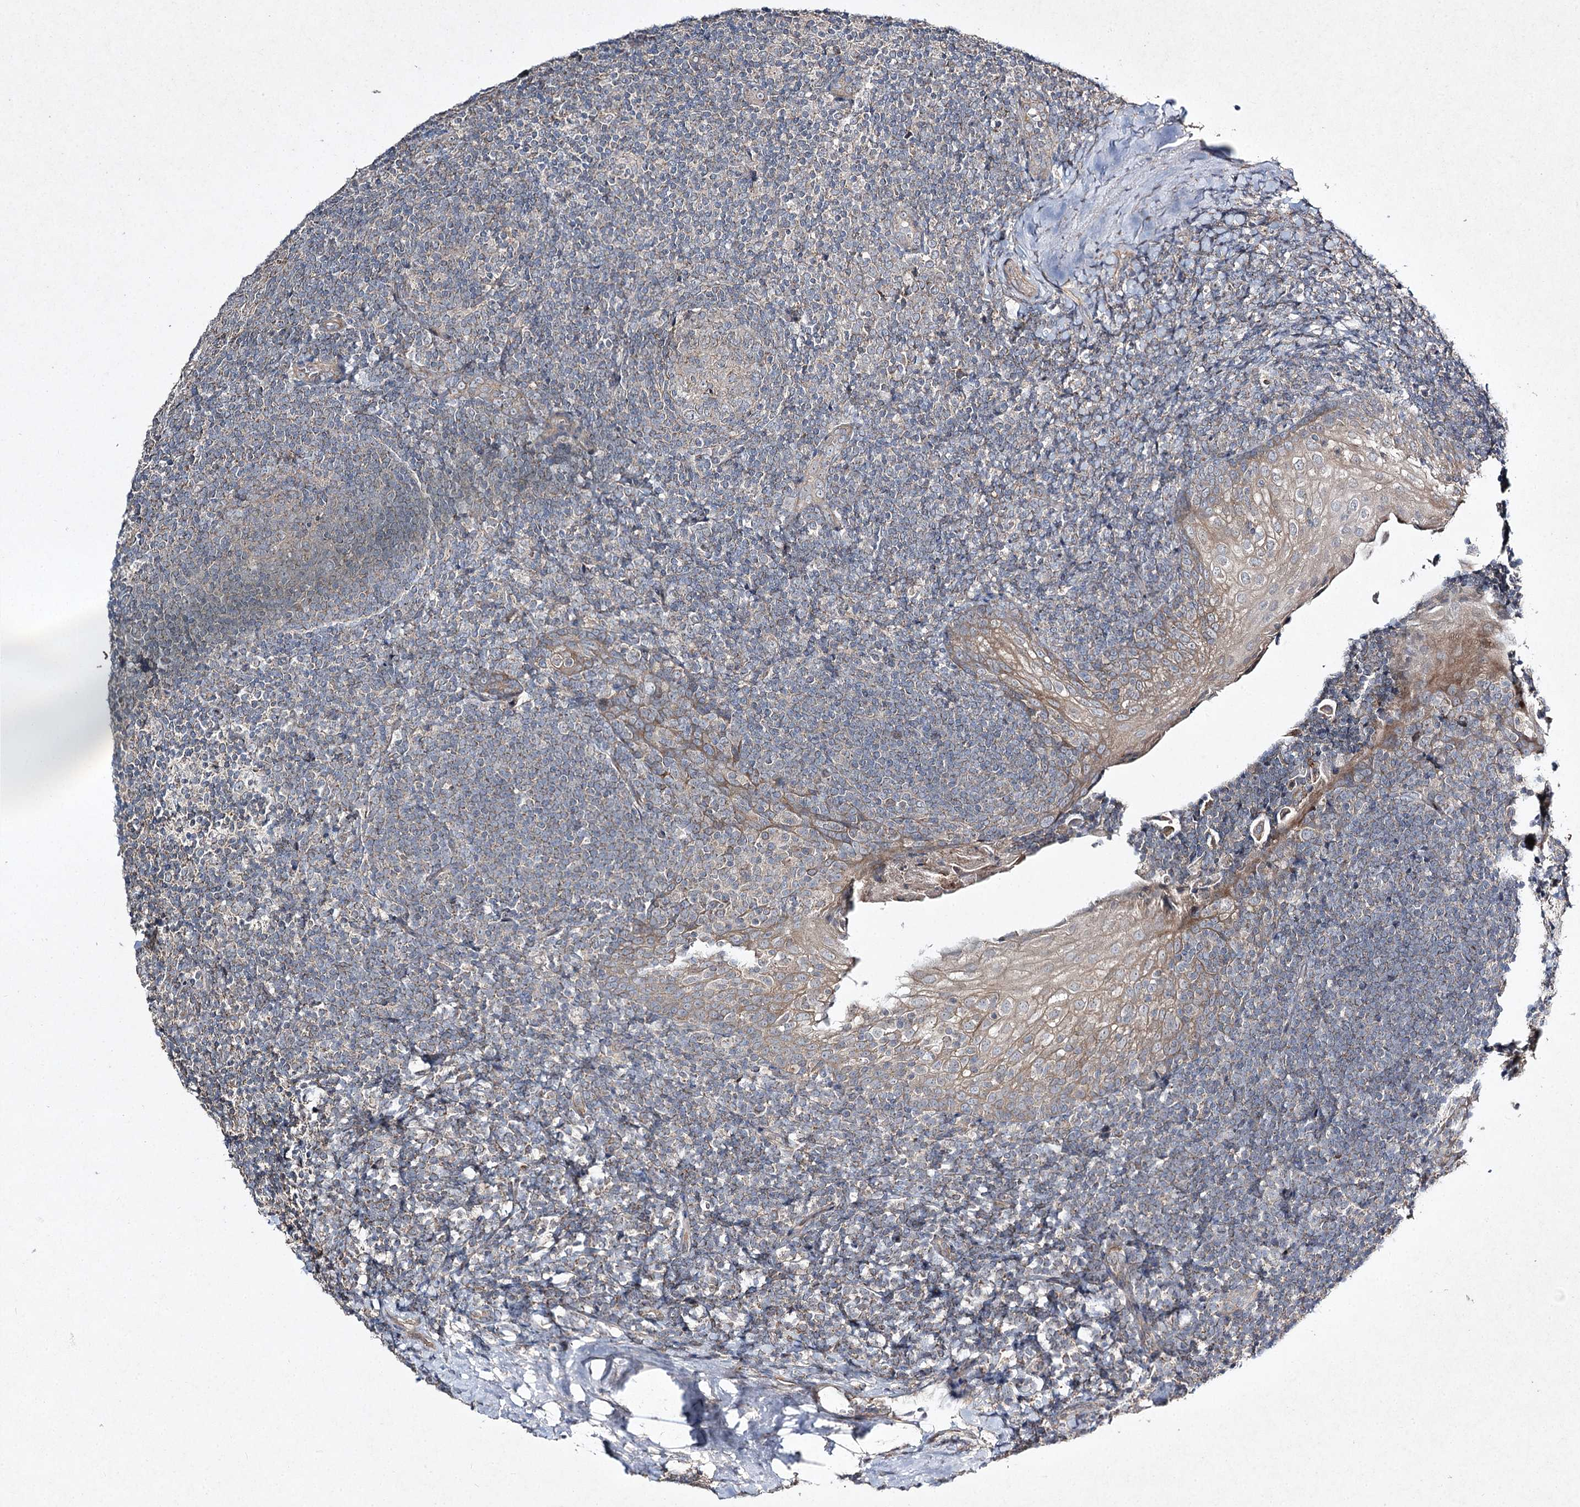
{"staining": {"intensity": "negative", "quantity": "none", "location": "none"}, "tissue": "tonsil", "cell_type": "Germinal center cells", "image_type": "normal", "snomed": [{"axis": "morphology", "description": "Normal tissue, NOS"}, {"axis": "topography", "description": "Tonsil"}], "caption": "The immunohistochemistry (IHC) image has no significant positivity in germinal center cells of tonsil. Nuclei are stained in blue.", "gene": "FANCL", "patient": {"sex": "male", "age": 37}}